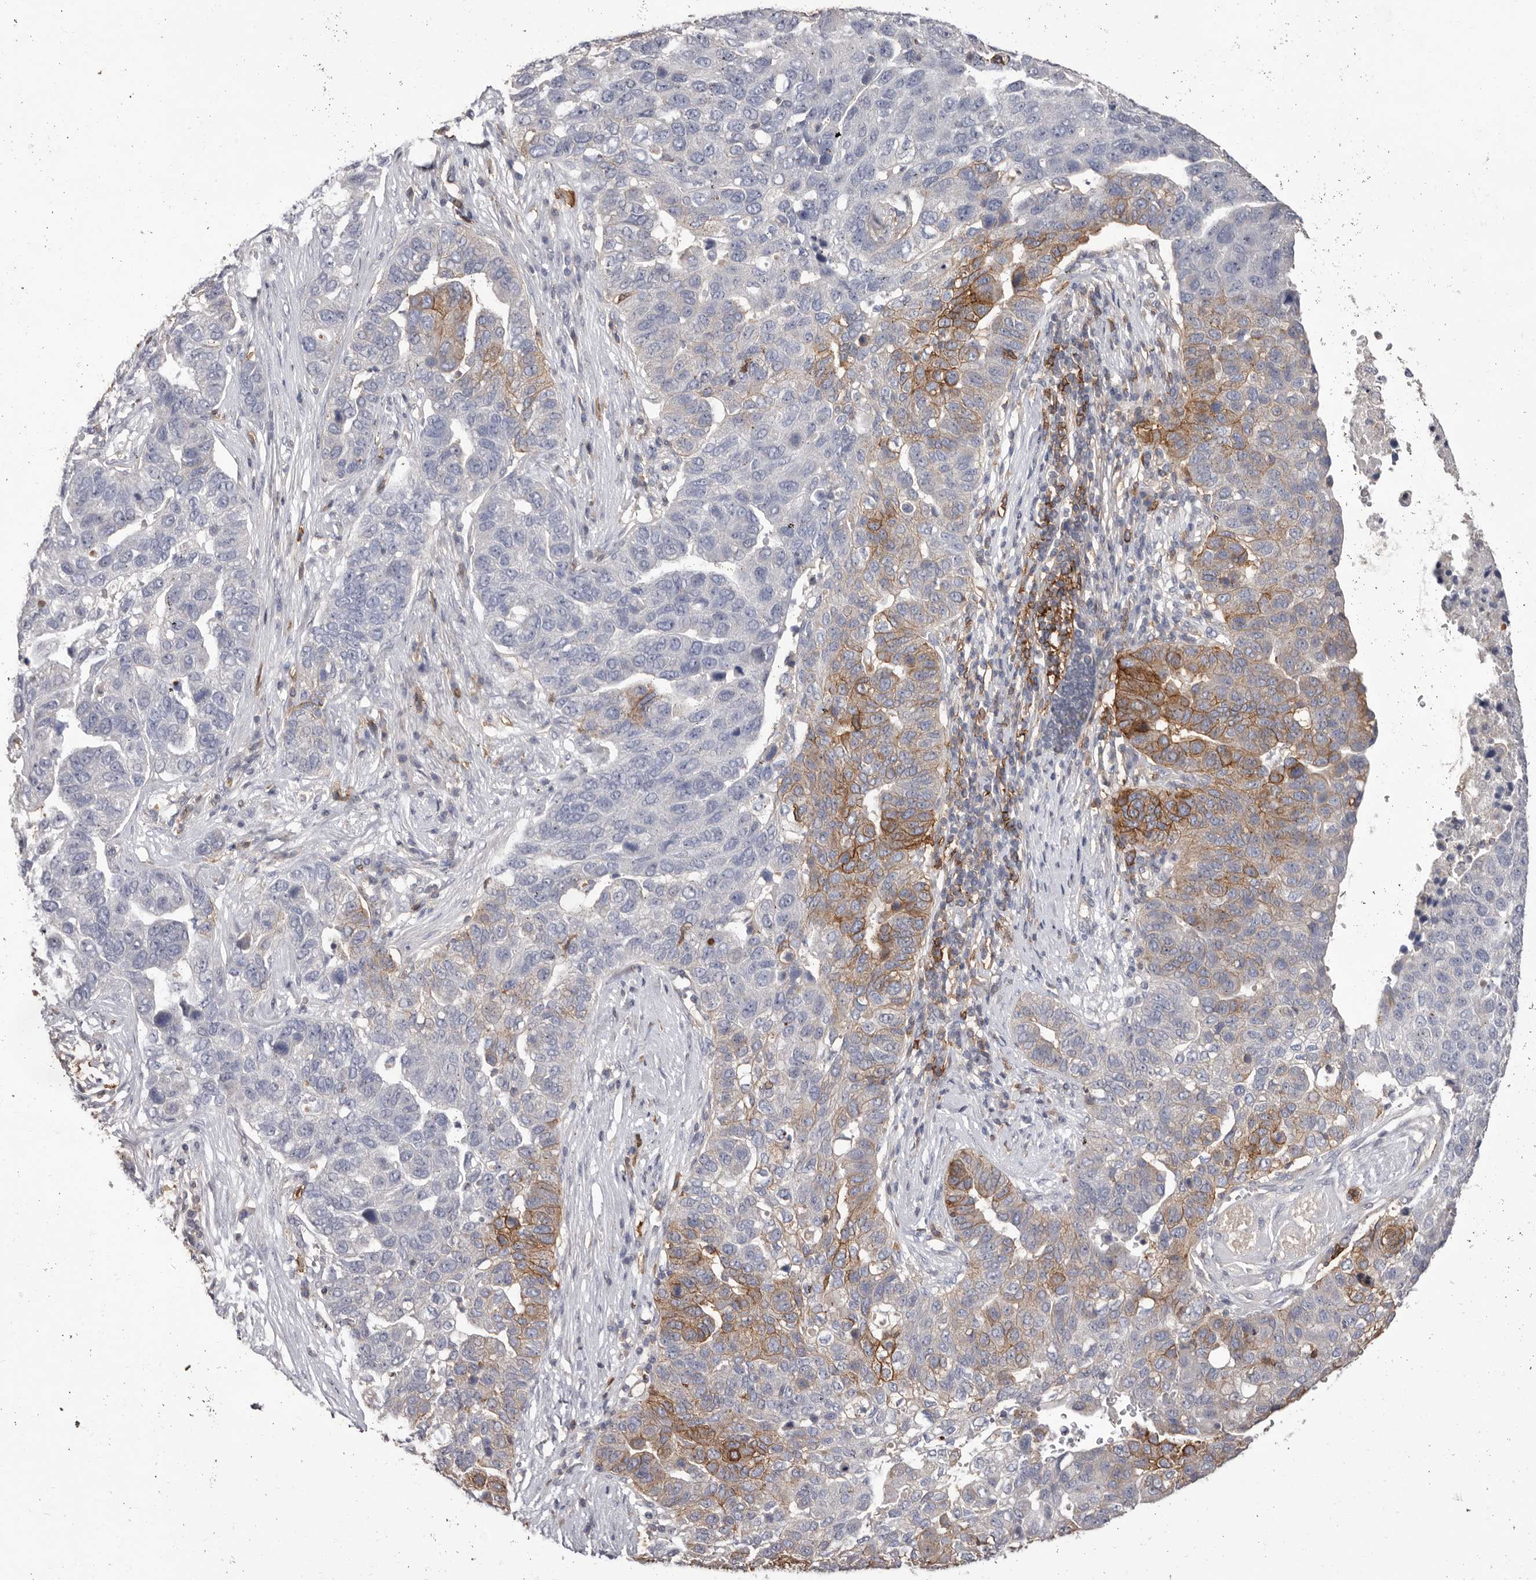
{"staining": {"intensity": "moderate", "quantity": "<25%", "location": "cytoplasmic/membranous"}, "tissue": "pancreatic cancer", "cell_type": "Tumor cells", "image_type": "cancer", "snomed": [{"axis": "morphology", "description": "Adenocarcinoma, NOS"}, {"axis": "topography", "description": "Pancreas"}], "caption": "This photomicrograph shows immunohistochemistry (IHC) staining of human pancreatic cancer, with low moderate cytoplasmic/membranous staining in about <25% of tumor cells.", "gene": "MMACHC", "patient": {"sex": "female", "age": 61}}